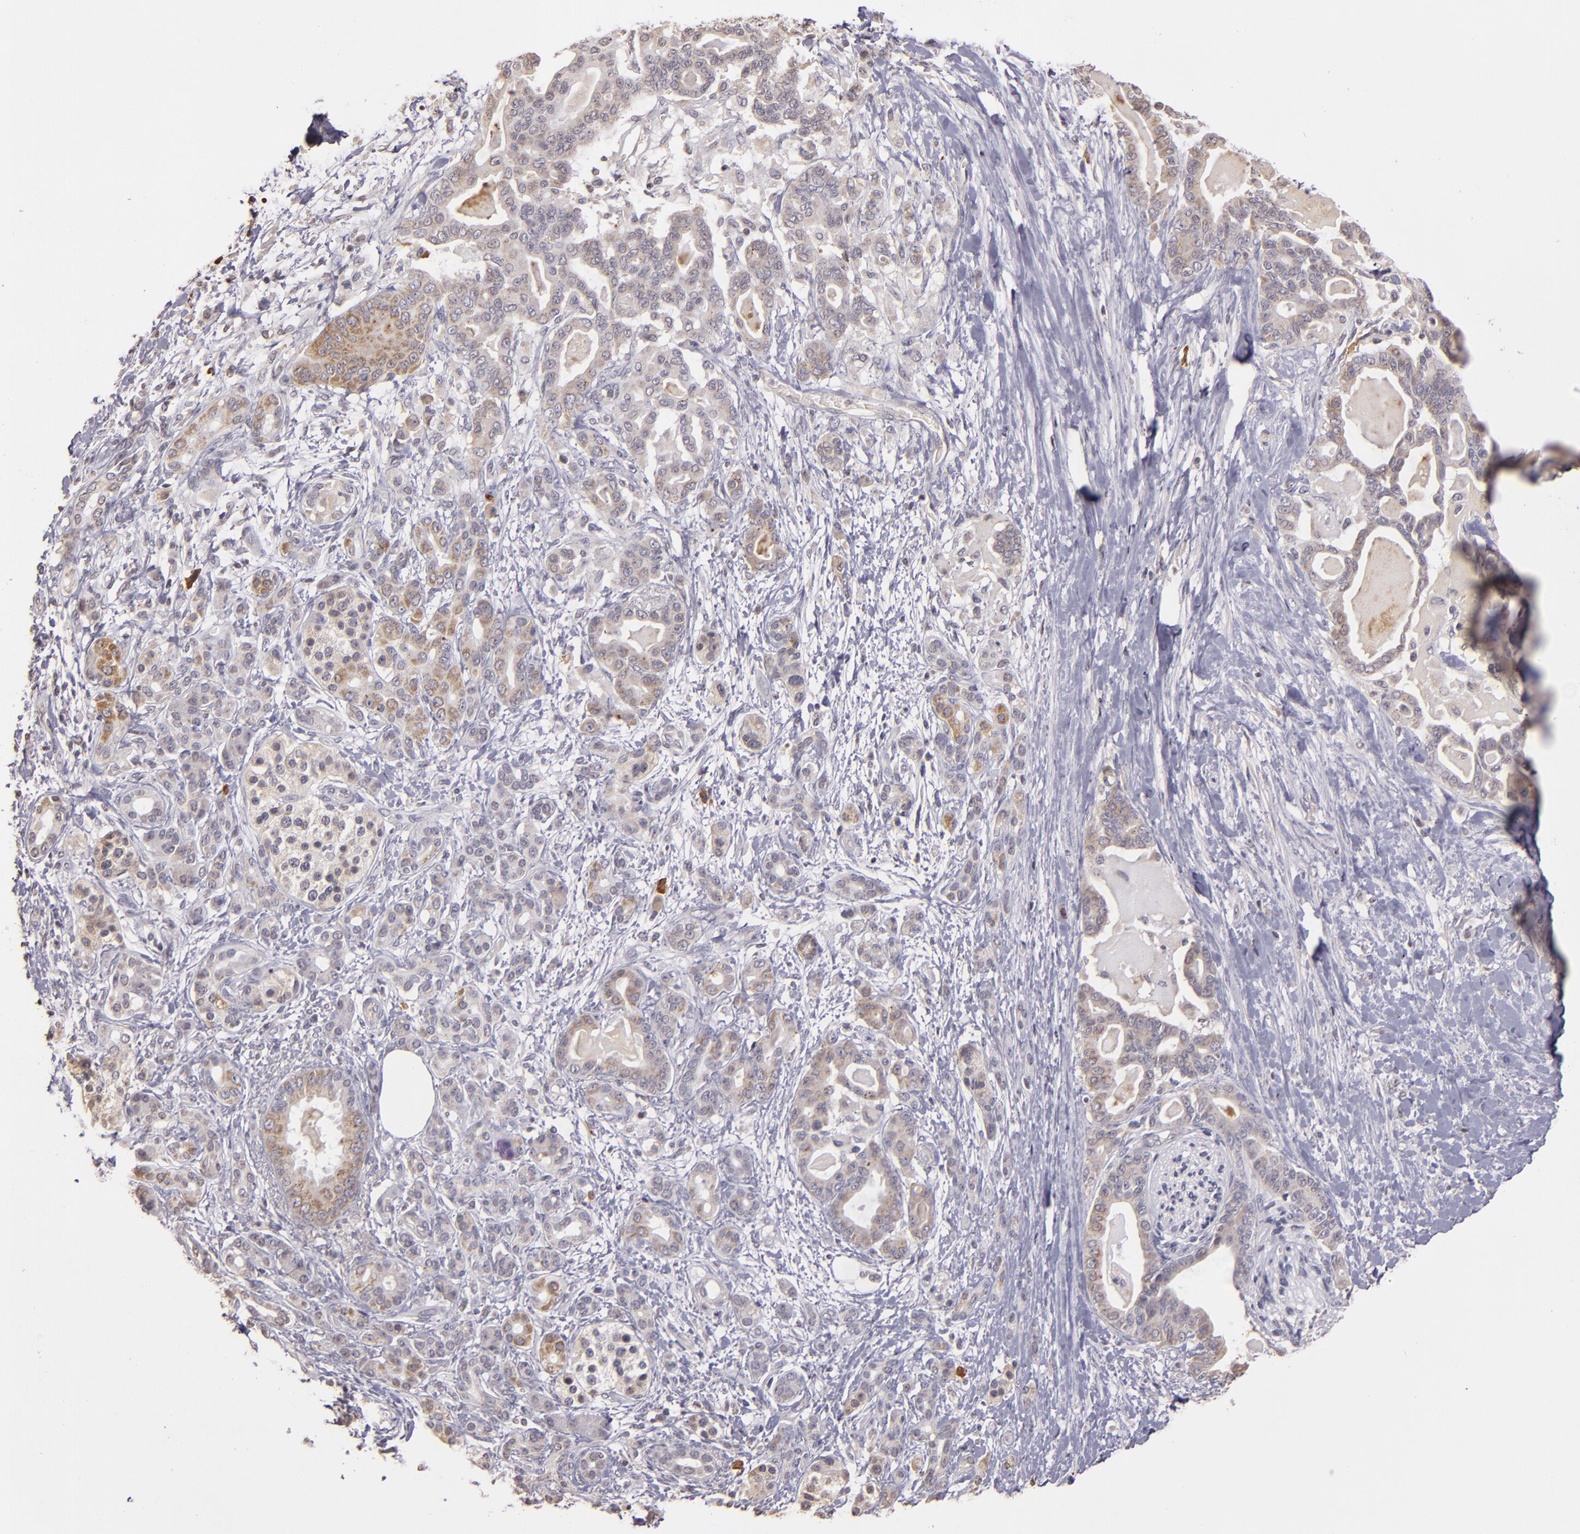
{"staining": {"intensity": "weak", "quantity": ">75%", "location": "cytoplasmic/membranous"}, "tissue": "pancreatic cancer", "cell_type": "Tumor cells", "image_type": "cancer", "snomed": [{"axis": "morphology", "description": "Adenocarcinoma, NOS"}, {"axis": "topography", "description": "Pancreas"}], "caption": "Human pancreatic cancer stained with a protein marker displays weak staining in tumor cells.", "gene": "ABL1", "patient": {"sex": "male", "age": 63}}